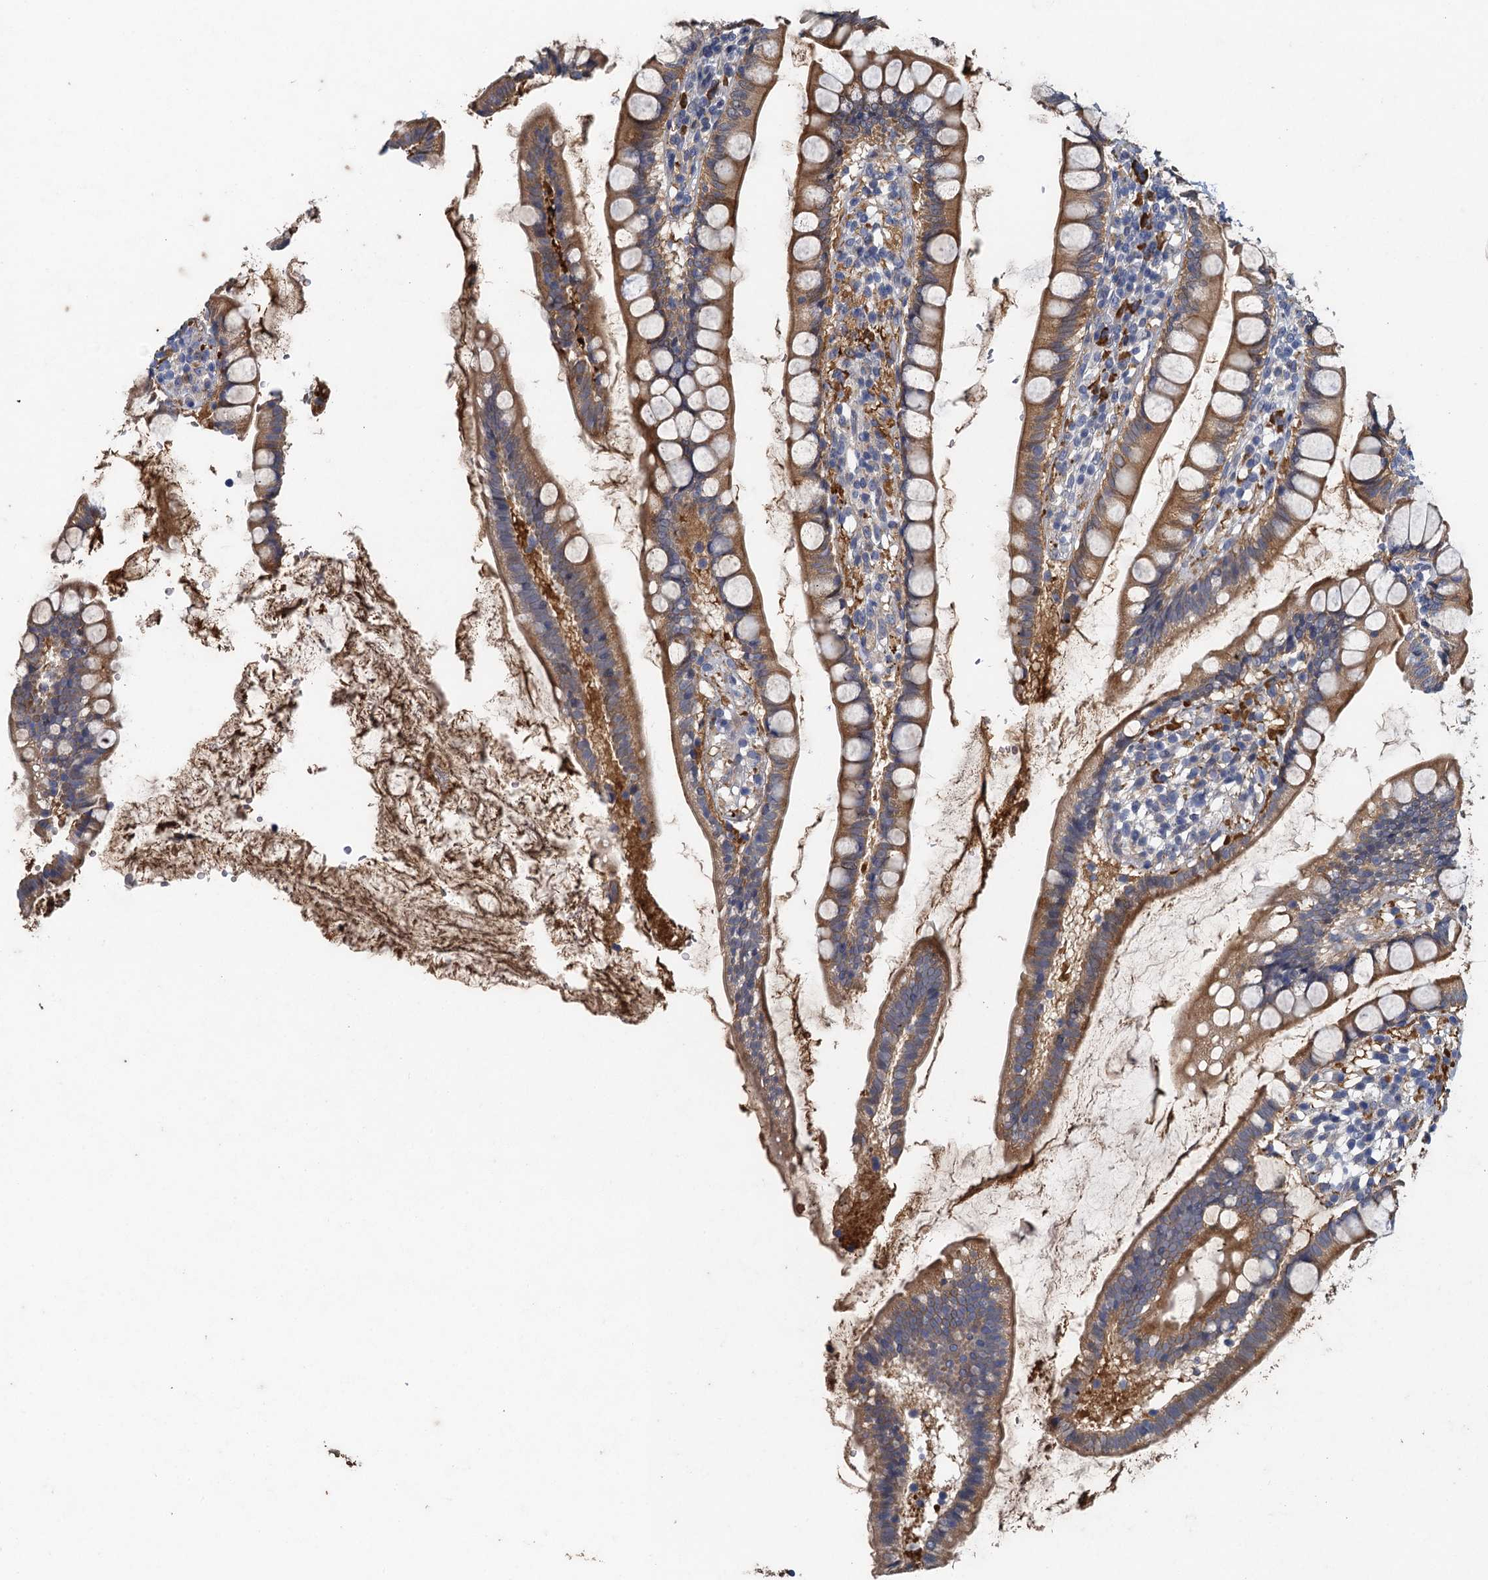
{"staining": {"intensity": "moderate", "quantity": "25%-75%", "location": "cytoplasmic/membranous"}, "tissue": "small intestine", "cell_type": "Glandular cells", "image_type": "normal", "snomed": [{"axis": "morphology", "description": "Normal tissue, NOS"}, {"axis": "topography", "description": "Small intestine"}], "caption": "Immunohistochemical staining of unremarkable small intestine displays moderate cytoplasmic/membranous protein positivity in about 25%-75% of glandular cells.", "gene": "TPCN1", "patient": {"sex": "female", "age": 84}}